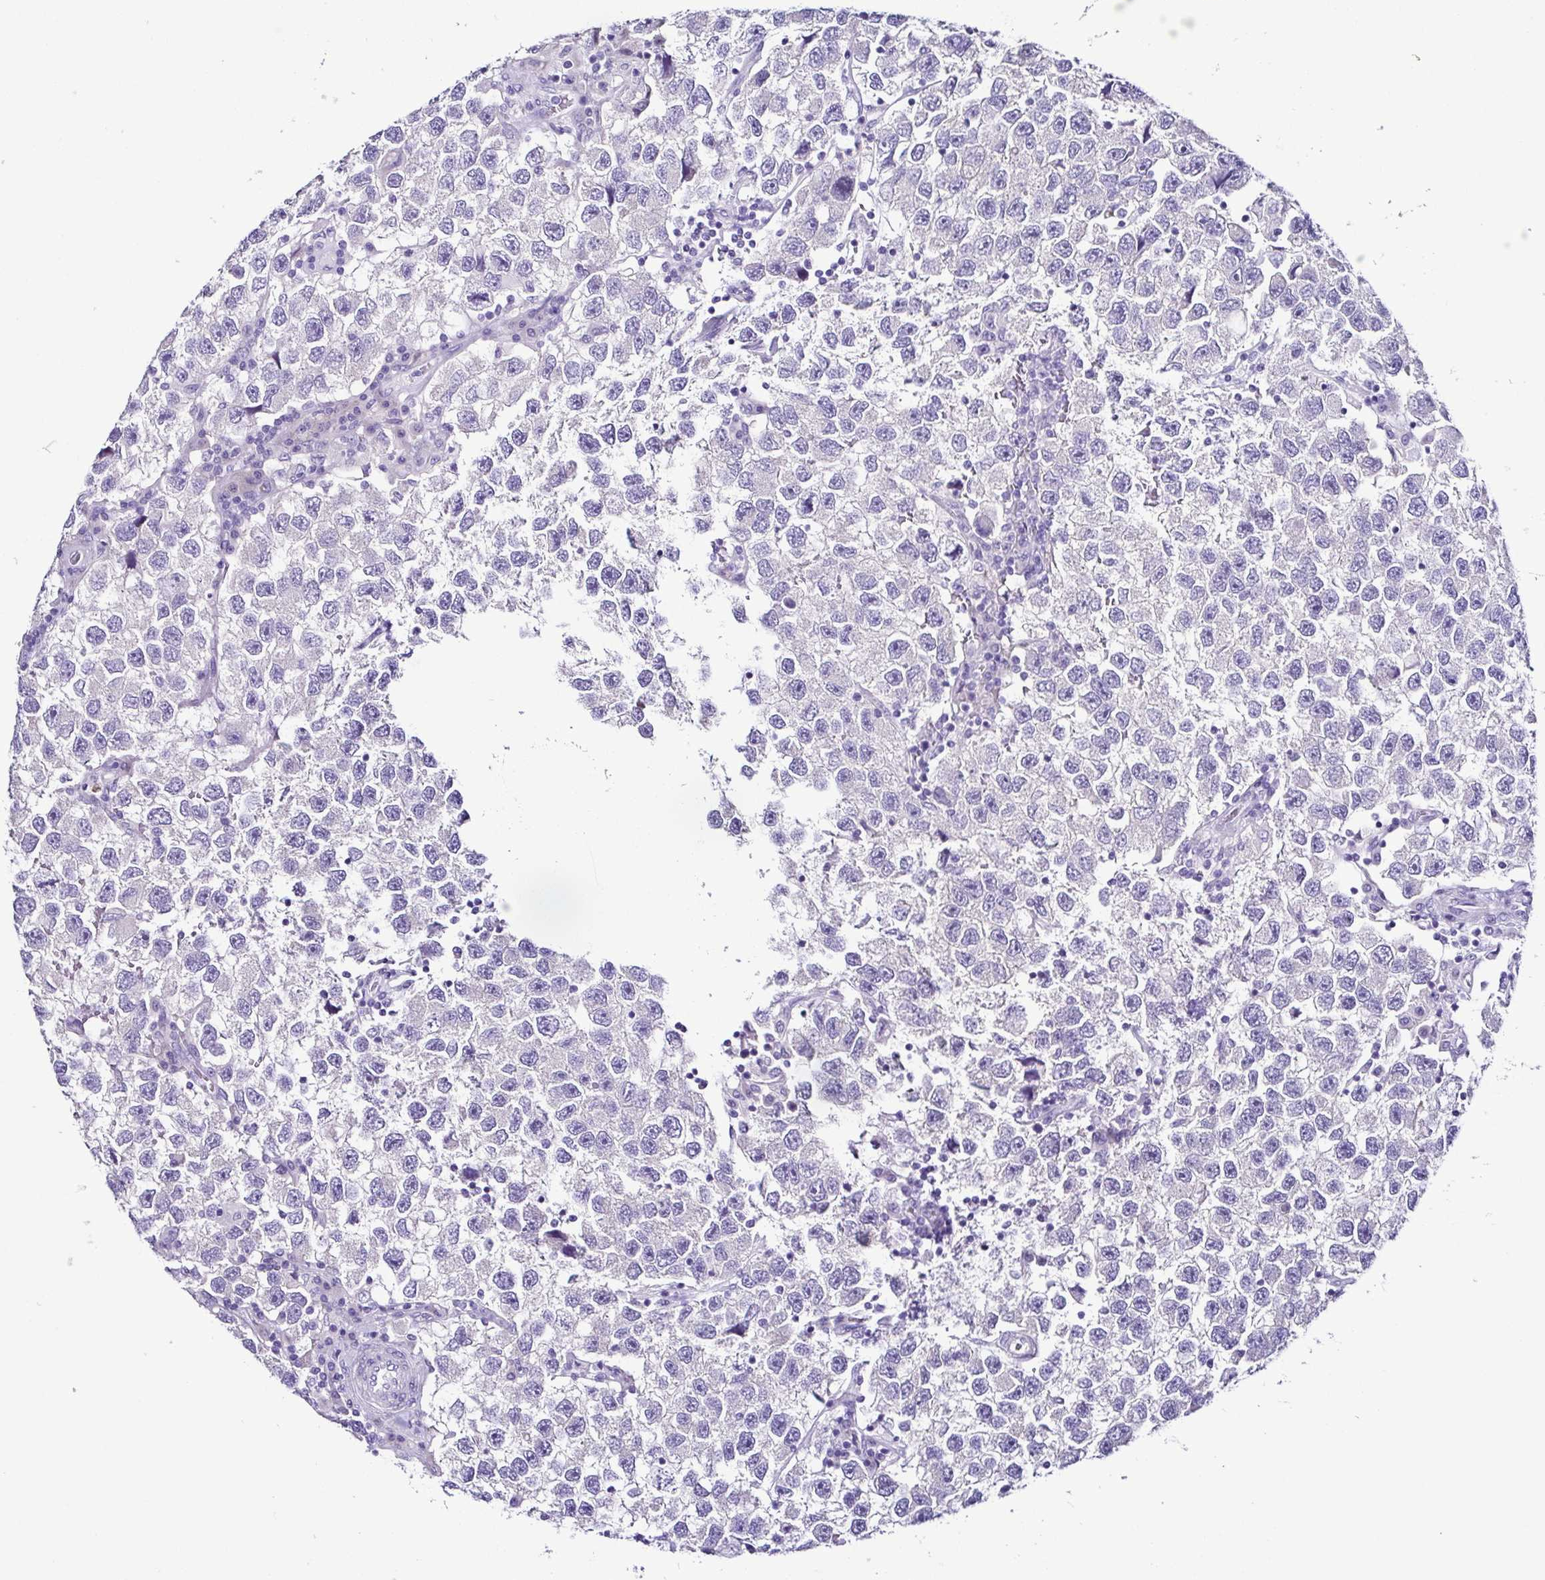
{"staining": {"intensity": "negative", "quantity": "none", "location": "none"}, "tissue": "testis cancer", "cell_type": "Tumor cells", "image_type": "cancer", "snomed": [{"axis": "morphology", "description": "Seminoma, NOS"}, {"axis": "topography", "description": "Testis"}], "caption": "This is an immunohistochemistry (IHC) histopathology image of human testis cancer. There is no expression in tumor cells.", "gene": "SRL", "patient": {"sex": "male", "age": 26}}